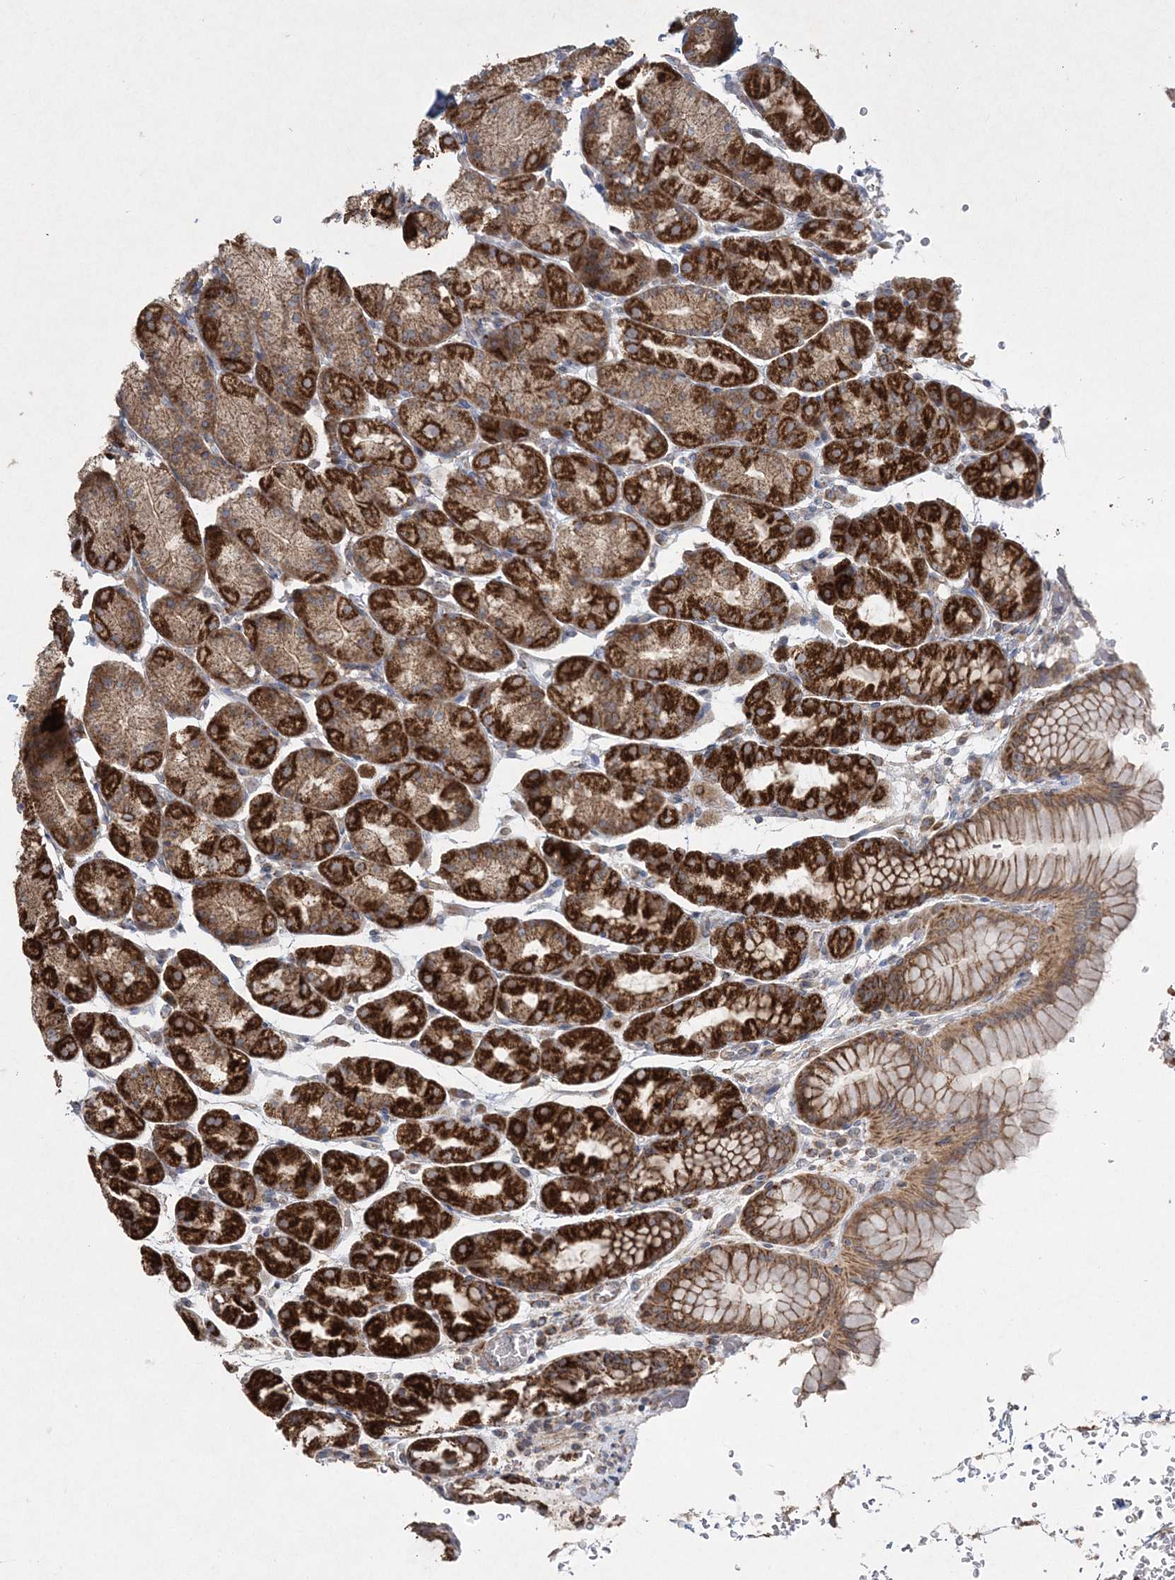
{"staining": {"intensity": "strong", "quantity": ">75%", "location": "cytoplasmic/membranous"}, "tissue": "stomach", "cell_type": "Glandular cells", "image_type": "normal", "snomed": [{"axis": "morphology", "description": "Normal tissue, NOS"}, {"axis": "topography", "description": "Stomach"}], "caption": "This image displays immunohistochemistry (IHC) staining of unremarkable human stomach, with high strong cytoplasmic/membranous staining in approximately >75% of glandular cells.", "gene": "LRPPRC", "patient": {"sex": "male", "age": 42}}